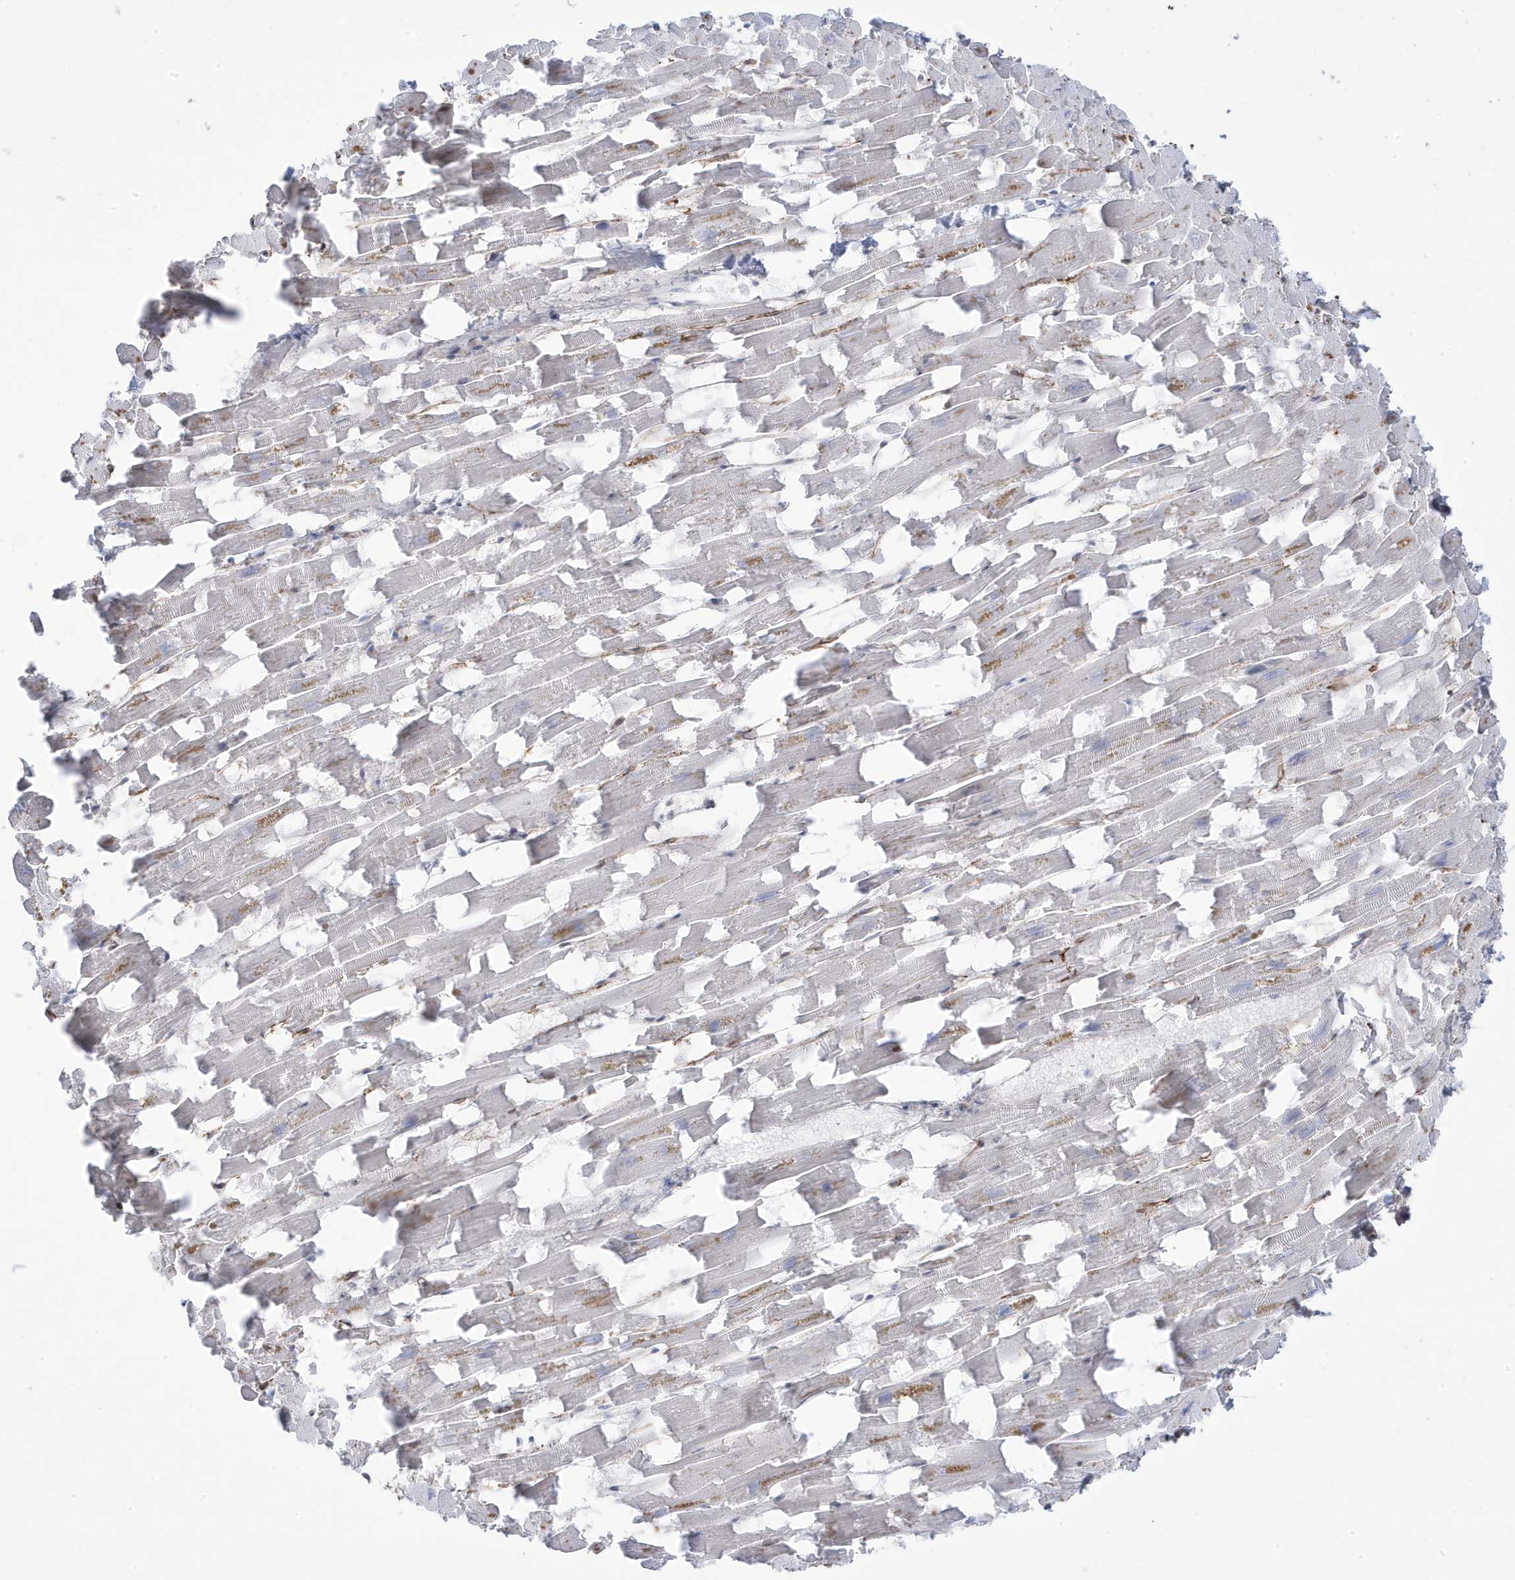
{"staining": {"intensity": "negative", "quantity": "none", "location": "none"}, "tissue": "heart muscle", "cell_type": "Cardiomyocytes", "image_type": "normal", "snomed": [{"axis": "morphology", "description": "Normal tissue, NOS"}, {"axis": "topography", "description": "Heart"}], "caption": "The histopathology image displays no significant positivity in cardiomyocytes of heart muscle. (DAB (3,3'-diaminobenzidine) immunohistochemistry (IHC) visualized using brightfield microscopy, high magnification).", "gene": "ADAMTSL3", "patient": {"sex": "female", "age": 64}}